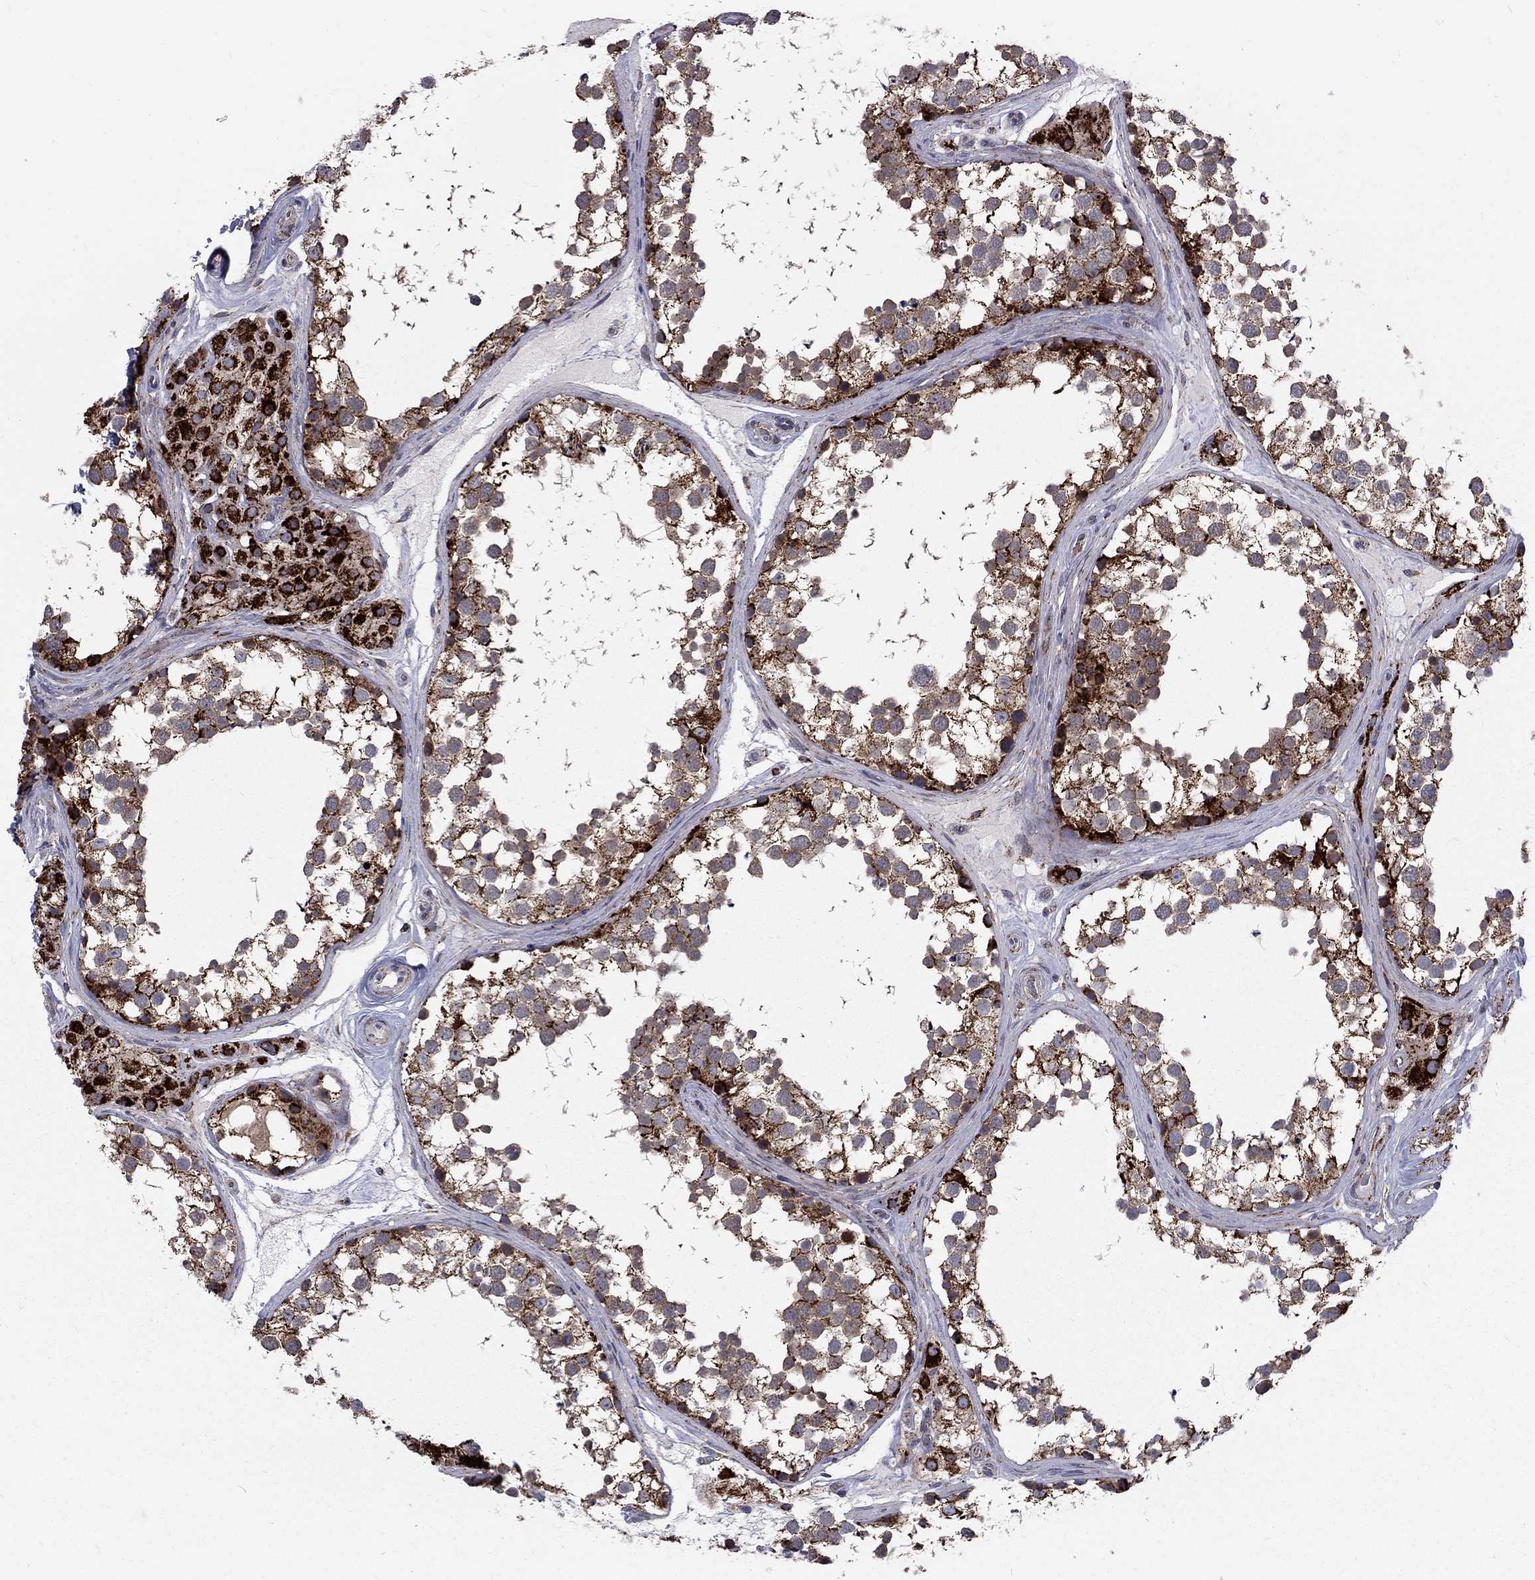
{"staining": {"intensity": "strong", "quantity": ">75%", "location": "cytoplasmic/membranous"}, "tissue": "testis", "cell_type": "Cells in seminiferous ducts", "image_type": "normal", "snomed": [{"axis": "morphology", "description": "Normal tissue, NOS"}, {"axis": "morphology", "description": "Seminoma, NOS"}, {"axis": "topography", "description": "Testis"}], "caption": "A histopathology image of testis stained for a protein reveals strong cytoplasmic/membranous brown staining in cells in seminiferous ducts. Nuclei are stained in blue.", "gene": "ALDH1B1", "patient": {"sex": "male", "age": 65}}